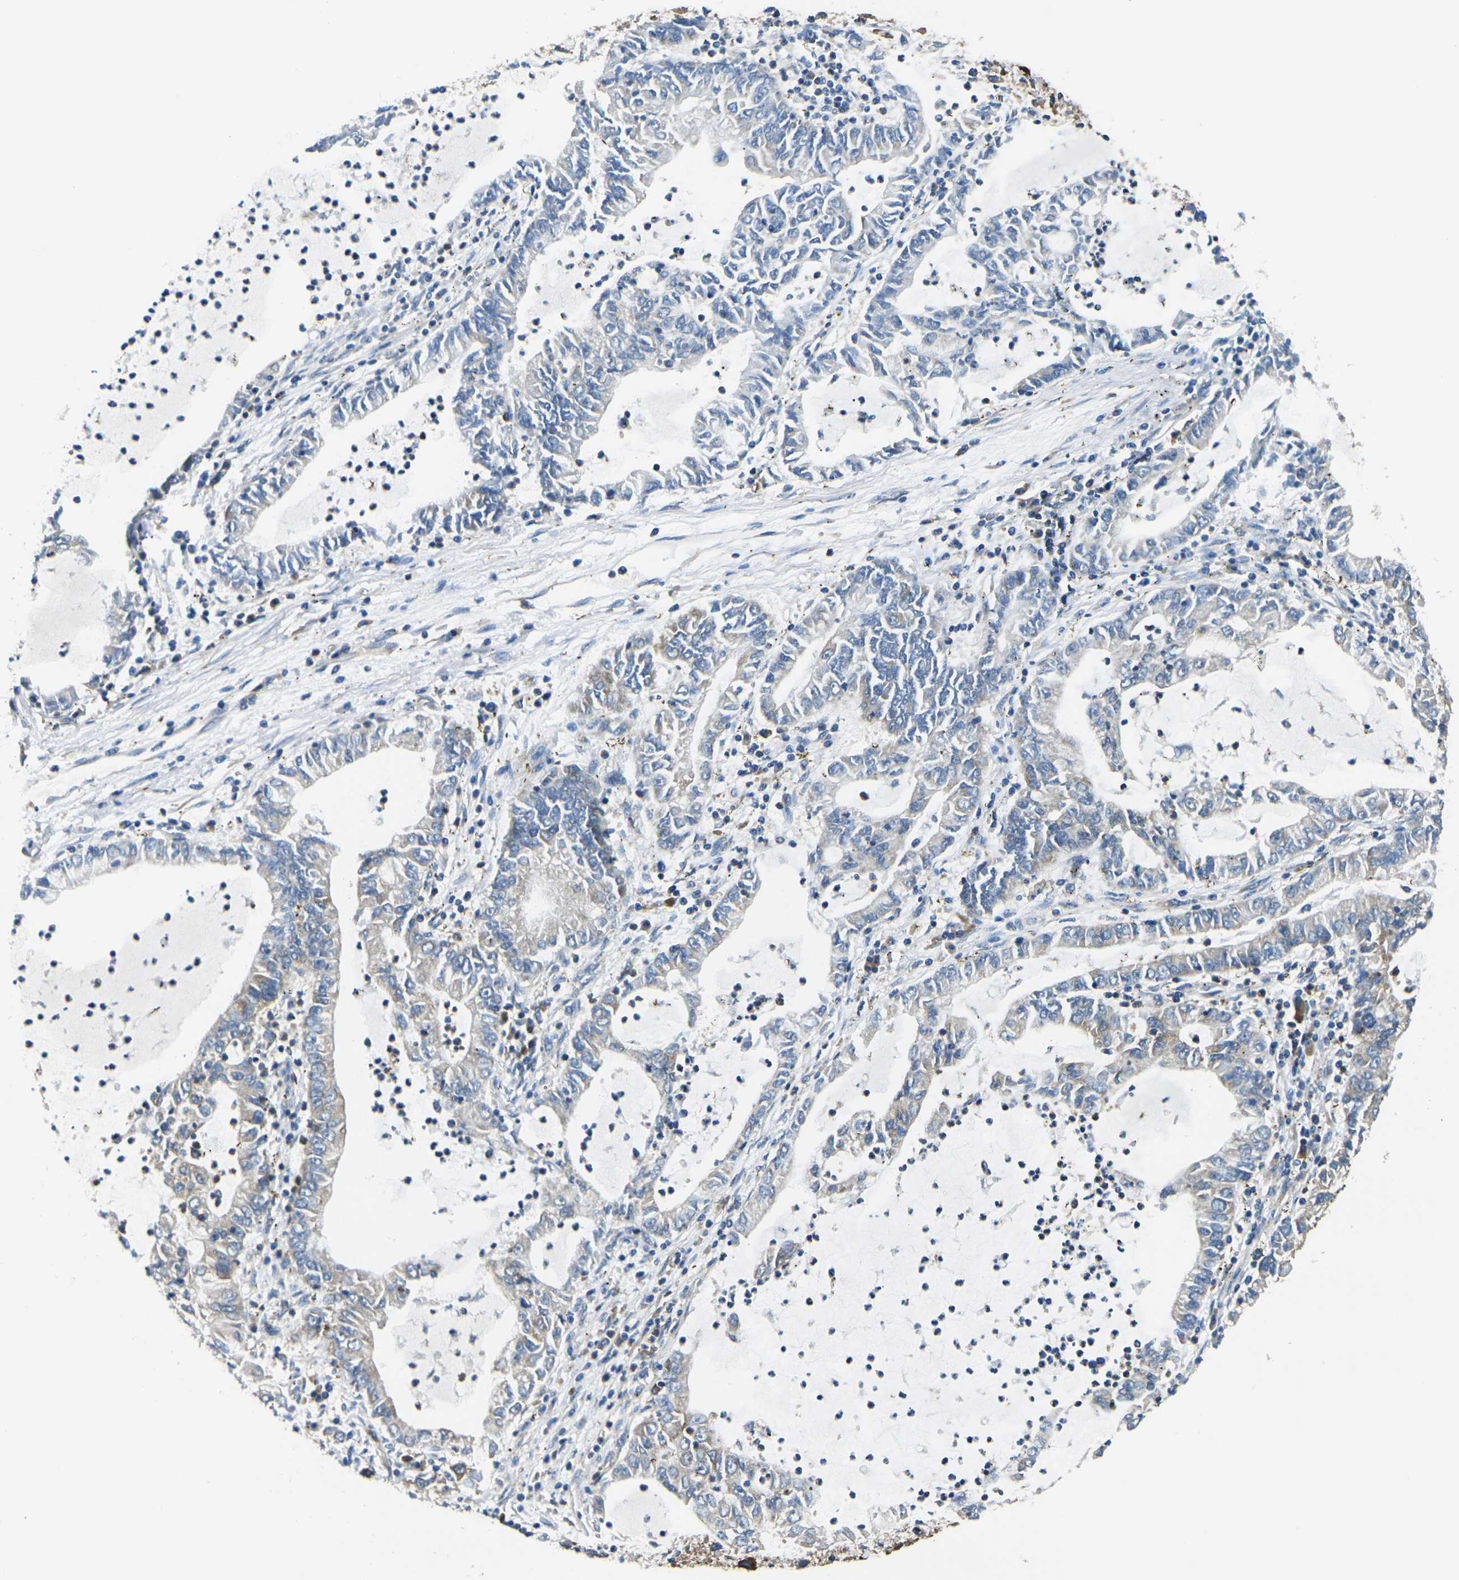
{"staining": {"intensity": "strong", "quantity": ">75%", "location": "cytoplasmic/membranous"}, "tissue": "lung cancer", "cell_type": "Tumor cells", "image_type": "cancer", "snomed": [{"axis": "morphology", "description": "Adenocarcinoma, NOS"}, {"axis": "topography", "description": "Lung"}], "caption": "Lung cancer (adenocarcinoma) stained with a protein marker shows strong staining in tumor cells.", "gene": "RPSA", "patient": {"sex": "female", "age": 51}}